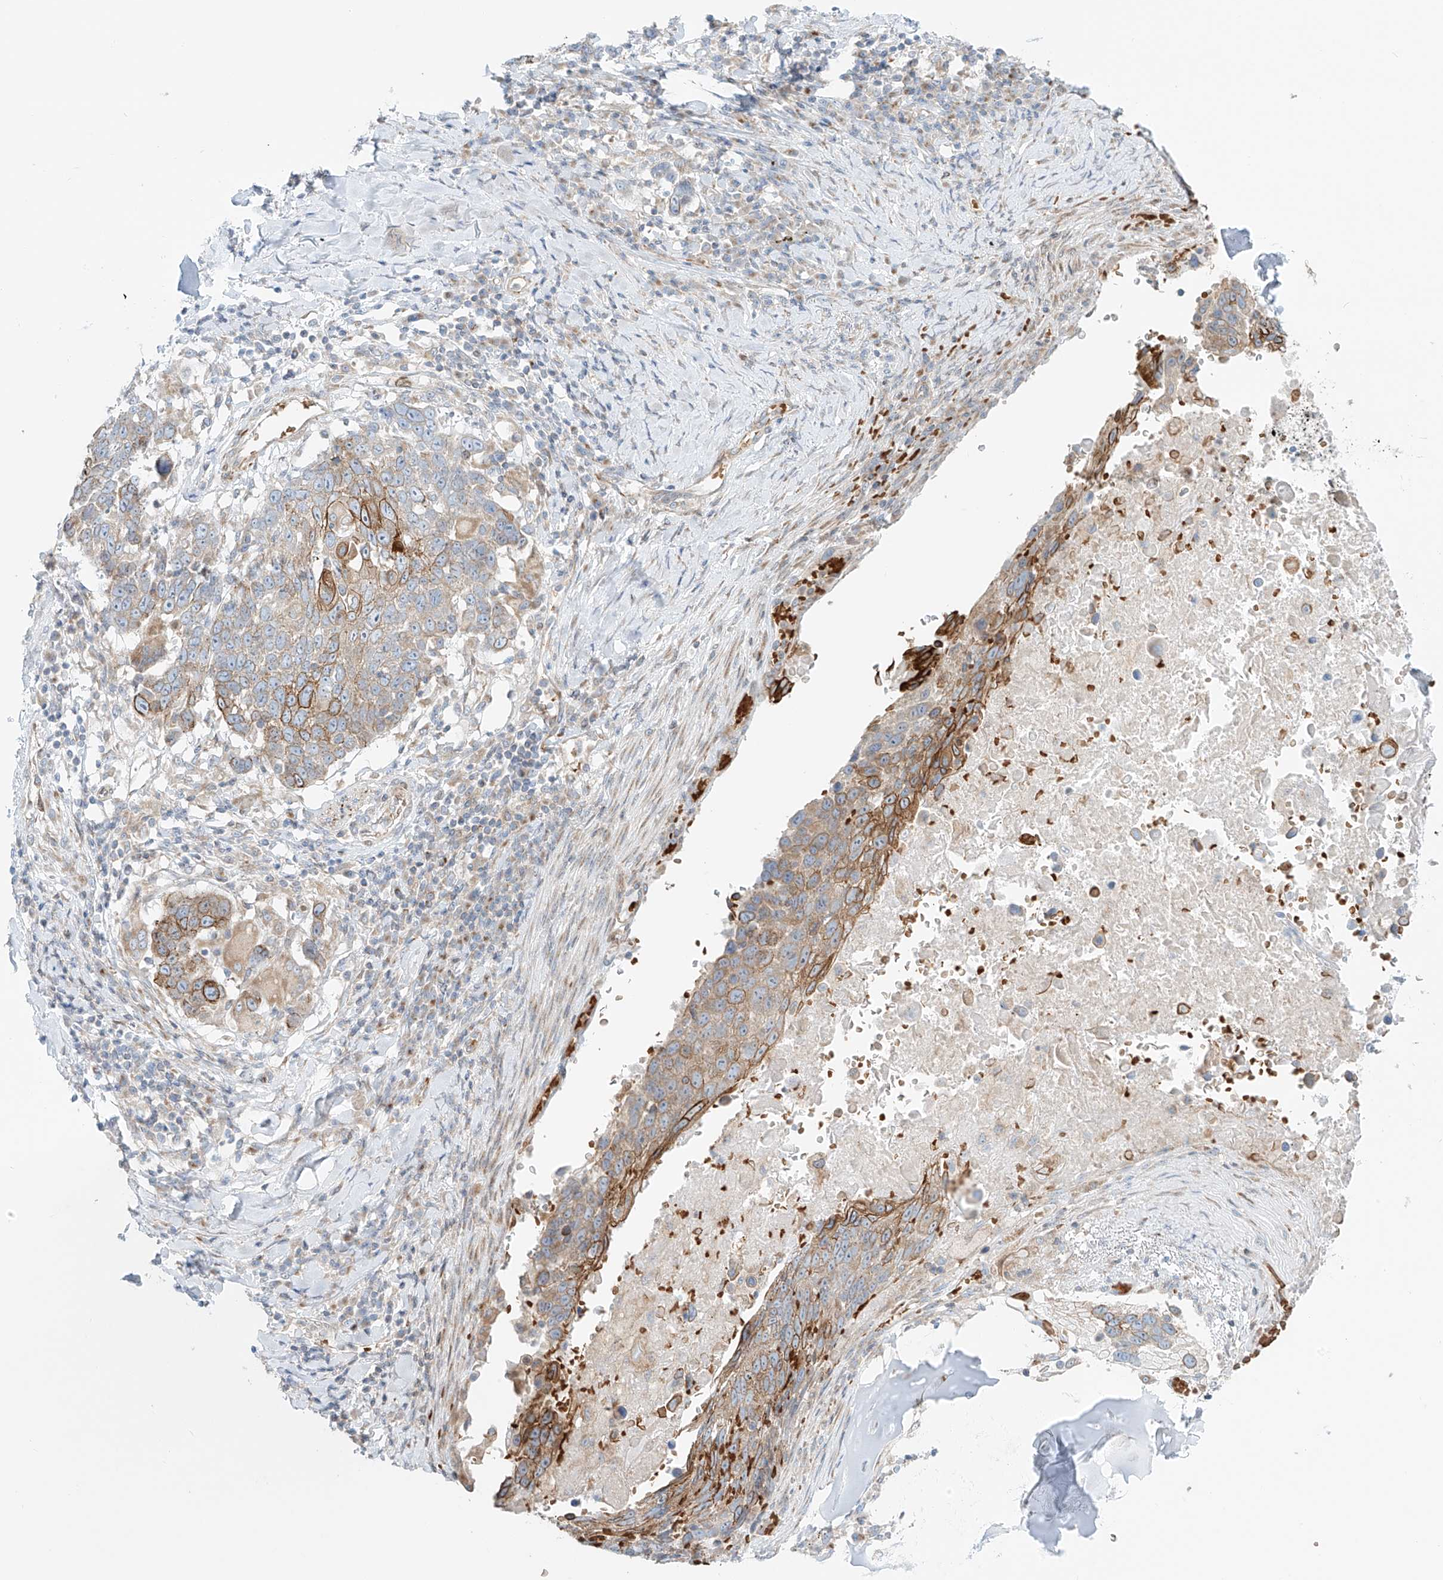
{"staining": {"intensity": "strong", "quantity": "25%-75%", "location": "cytoplasmic/membranous"}, "tissue": "lung cancer", "cell_type": "Tumor cells", "image_type": "cancer", "snomed": [{"axis": "morphology", "description": "Squamous cell carcinoma, NOS"}, {"axis": "topography", "description": "Lung"}], "caption": "IHC of lung cancer (squamous cell carcinoma) displays high levels of strong cytoplasmic/membranous staining in about 25%-75% of tumor cells.", "gene": "EIPR1", "patient": {"sex": "male", "age": 66}}